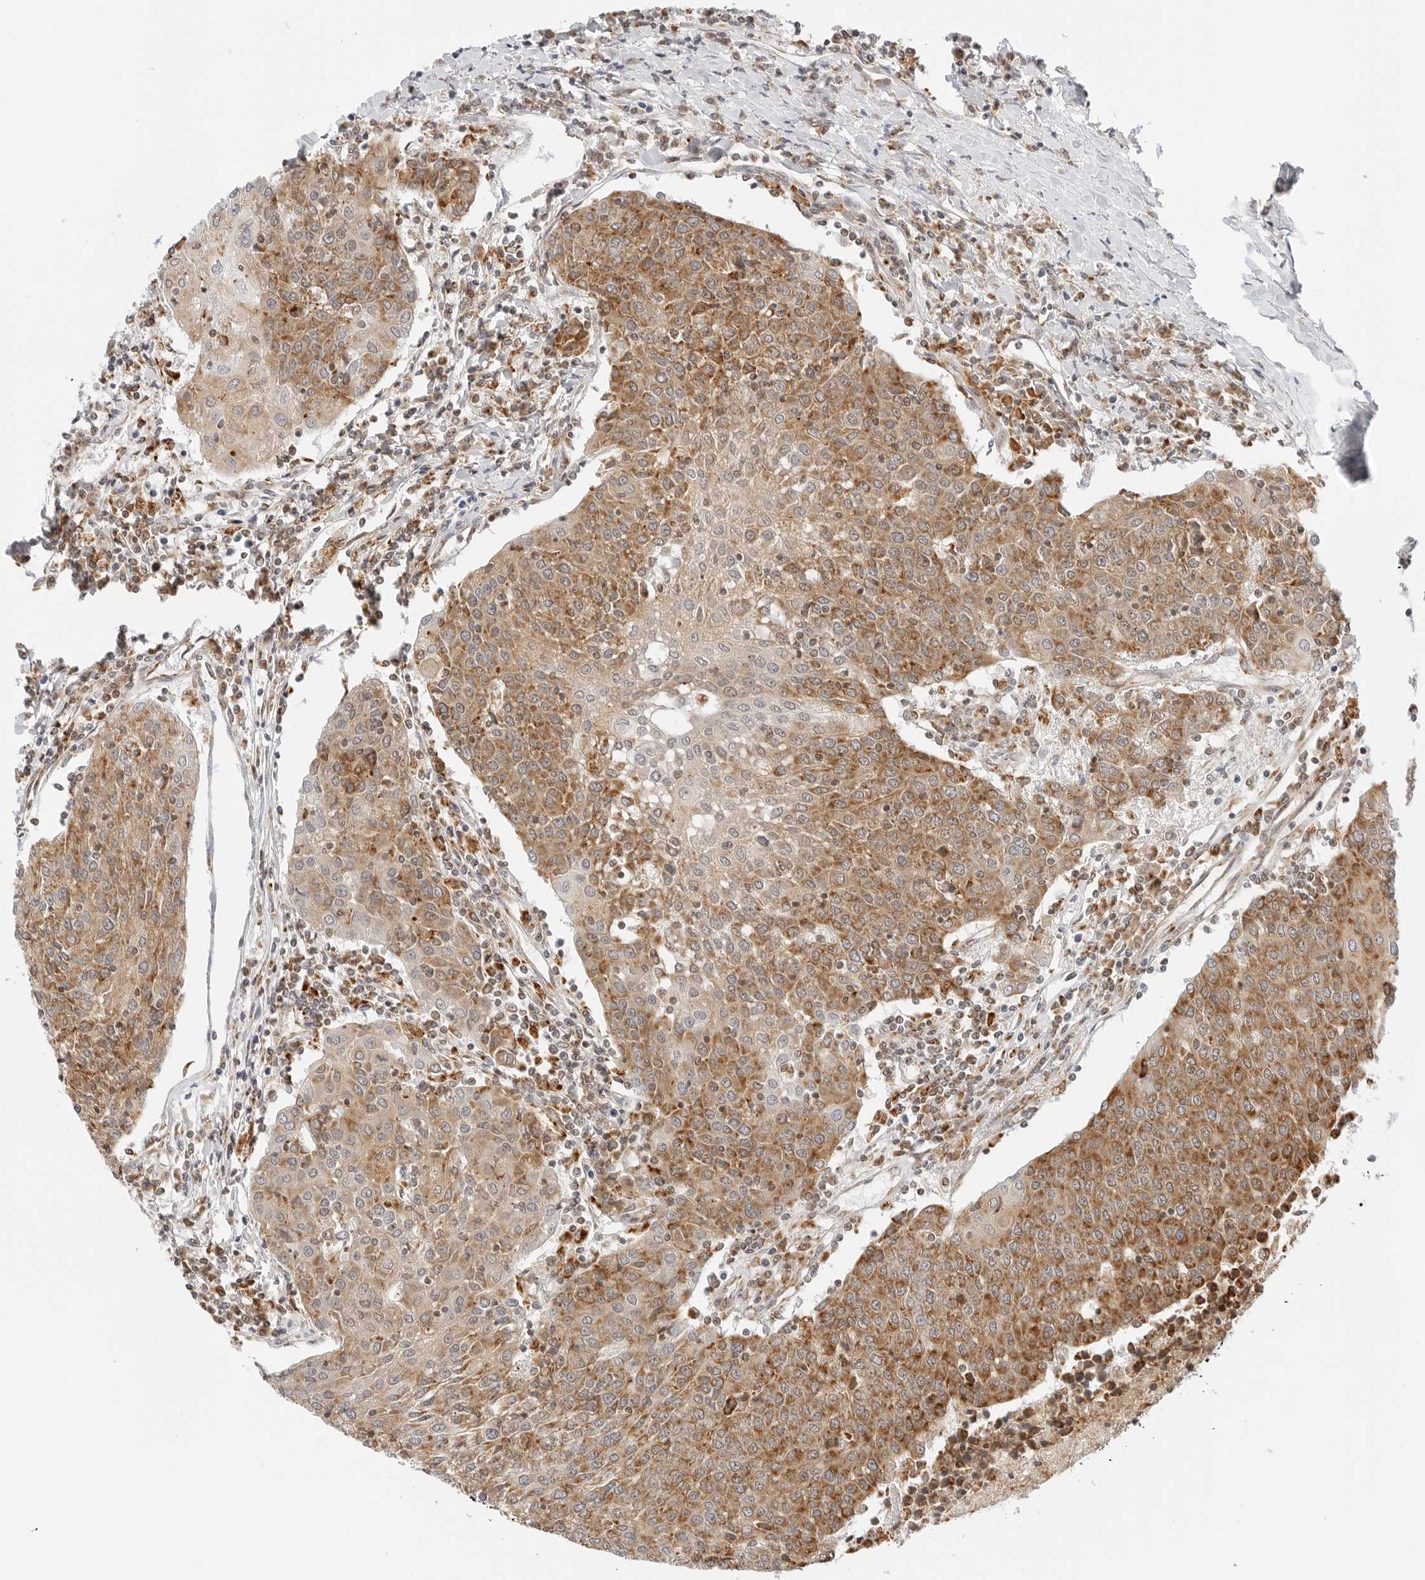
{"staining": {"intensity": "moderate", "quantity": ">75%", "location": "cytoplasmic/membranous"}, "tissue": "urothelial cancer", "cell_type": "Tumor cells", "image_type": "cancer", "snomed": [{"axis": "morphology", "description": "Urothelial carcinoma, High grade"}, {"axis": "topography", "description": "Urinary bladder"}], "caption": "Protein staining by immunohistochemistry (IHC) shows moderate cytoplasmic/membranous positivity in about >75% of tumor cells in high-grade urothelial carcinoma.", "gene": "DYRK4", "patient": {"sex": "female", "age": 85}}